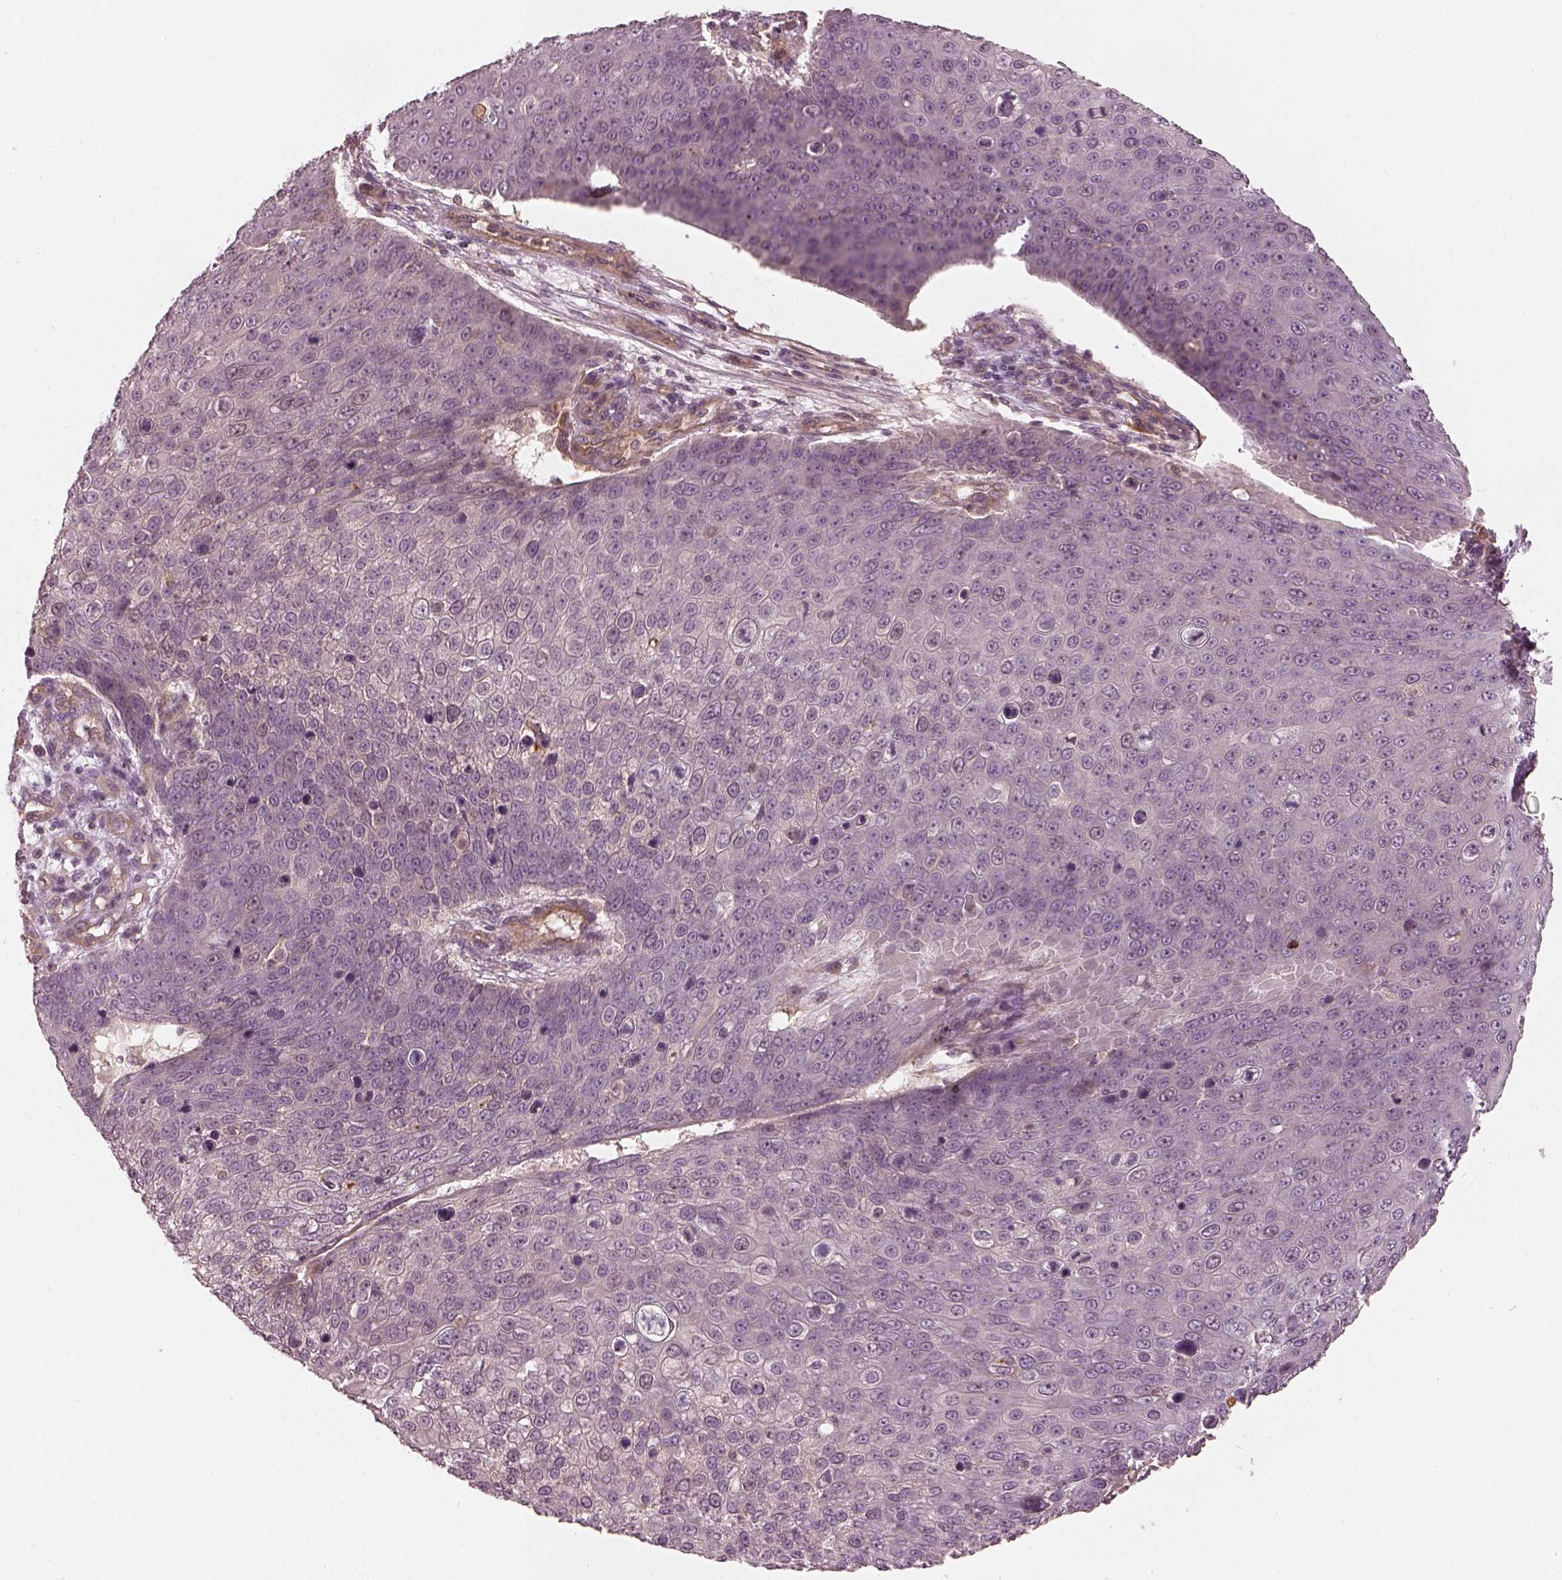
{"staining": {"intensity": "negative", "quantity": "none", "location": "none"}, "tissue": "skin cancer", "cell_type": "Tumor cells", "image_type": "cancer", "snomed": [{"axis": "morphology", "description": "Squamous cell carcinoma, NOS"}, {"axis": "topography", "description": "Skin"}], "caption": "High magnification brightfield microscopy of squamous cell carcinoma (skin) stained with DAB (brown) and counterstained with hematoxylin (blue): tumor cells show no significant expression.", "gene": "FAM107B", "patient": {"sex": "male", "age": 71}}